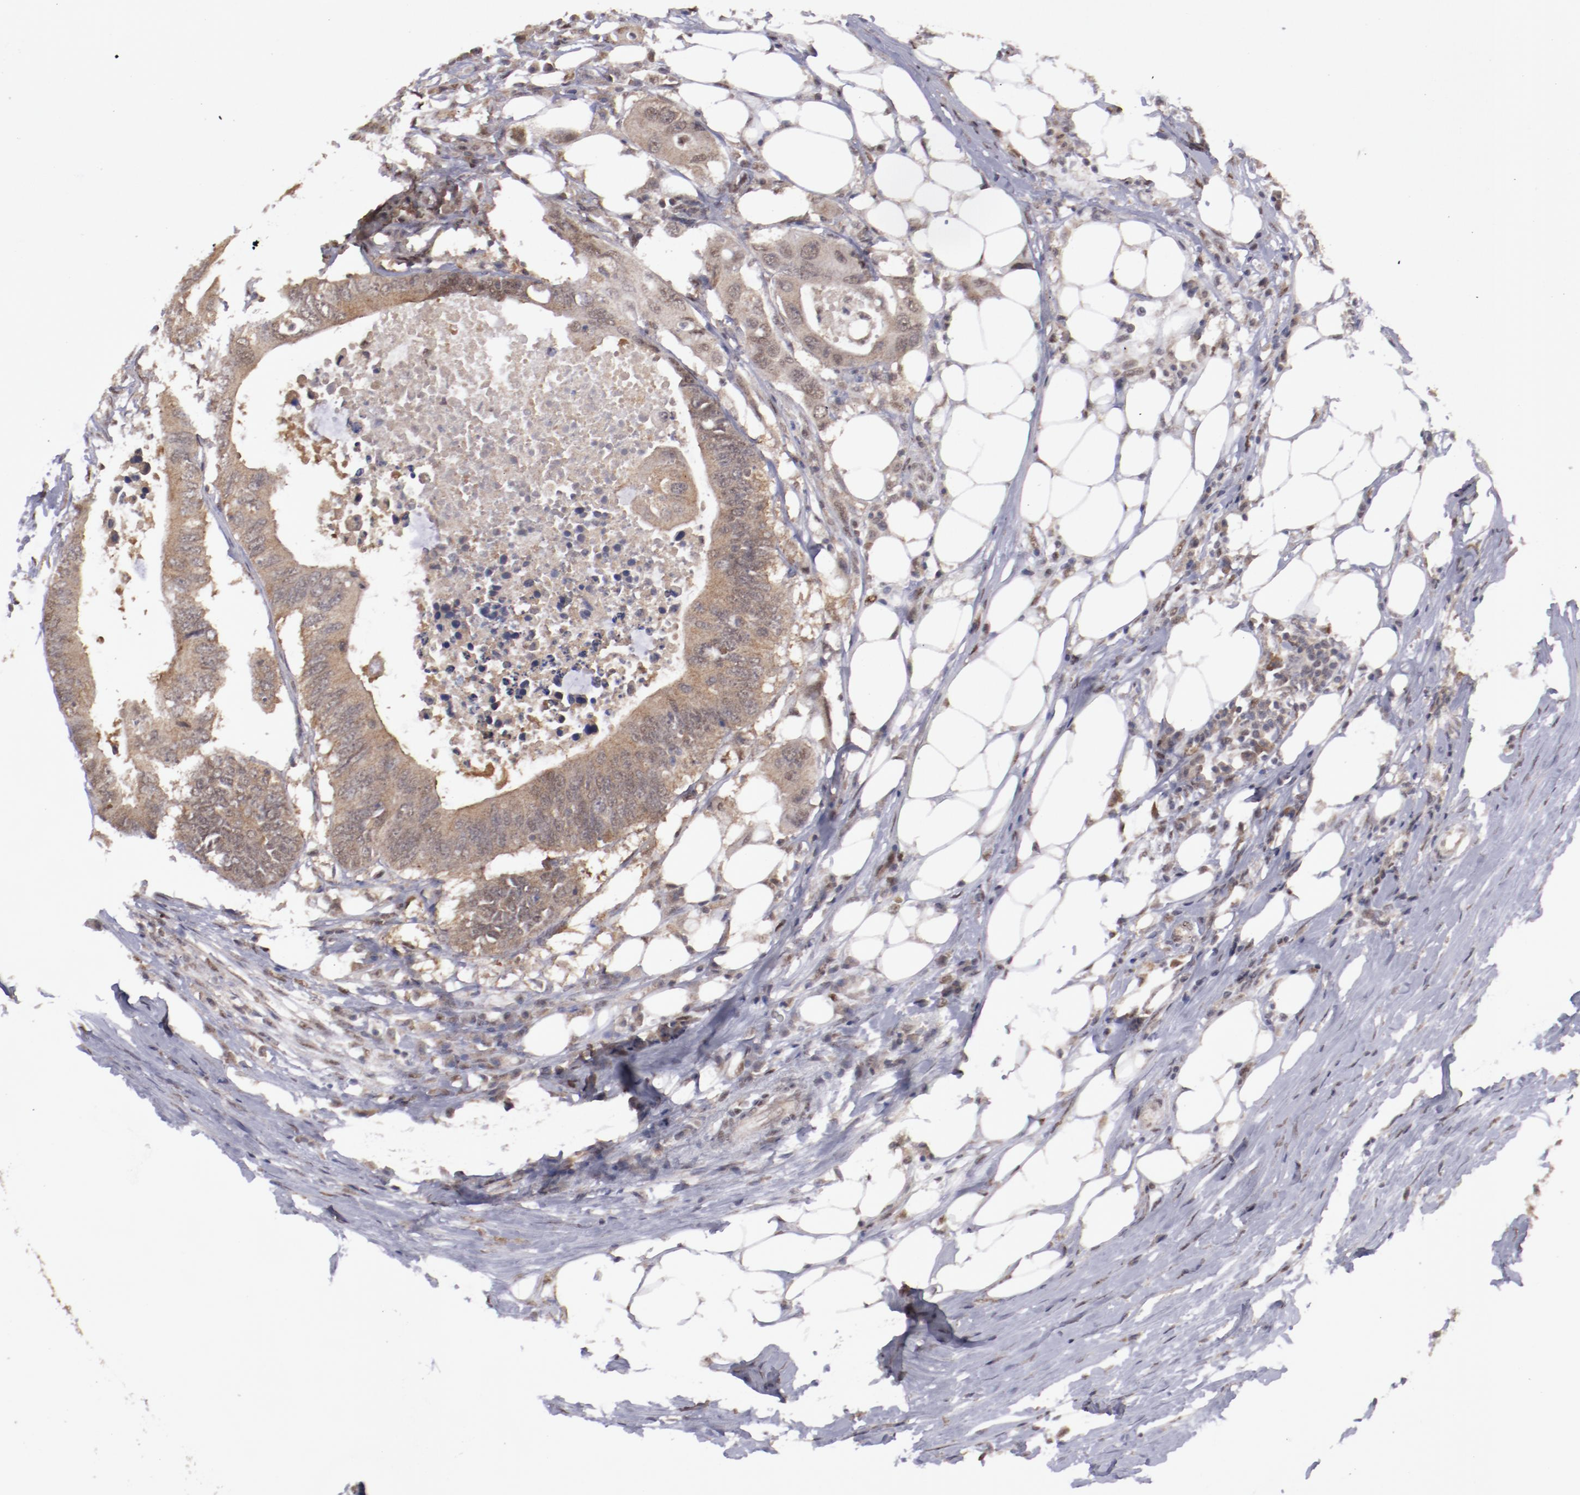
{"staining": {"intensity": "moderate", "quantity": ">75%", "location": "cytoplasmic/membranous"}, "tissue": "colorectal cancer", "cell_type": "Tumor cells", "image_type": "cancer", "snomed": [{"axis": "morphology", "description": "Adenocarcinoma, NOS"}, {"axis": "topography", "description": "Colon"}], "caption": "Adenocarcinoma (colorectal) stained with a protein marker exhibits moderate staining in tumor cells.", "gene": "ARNT", "patient": {"sex": "male", "age": 71}}